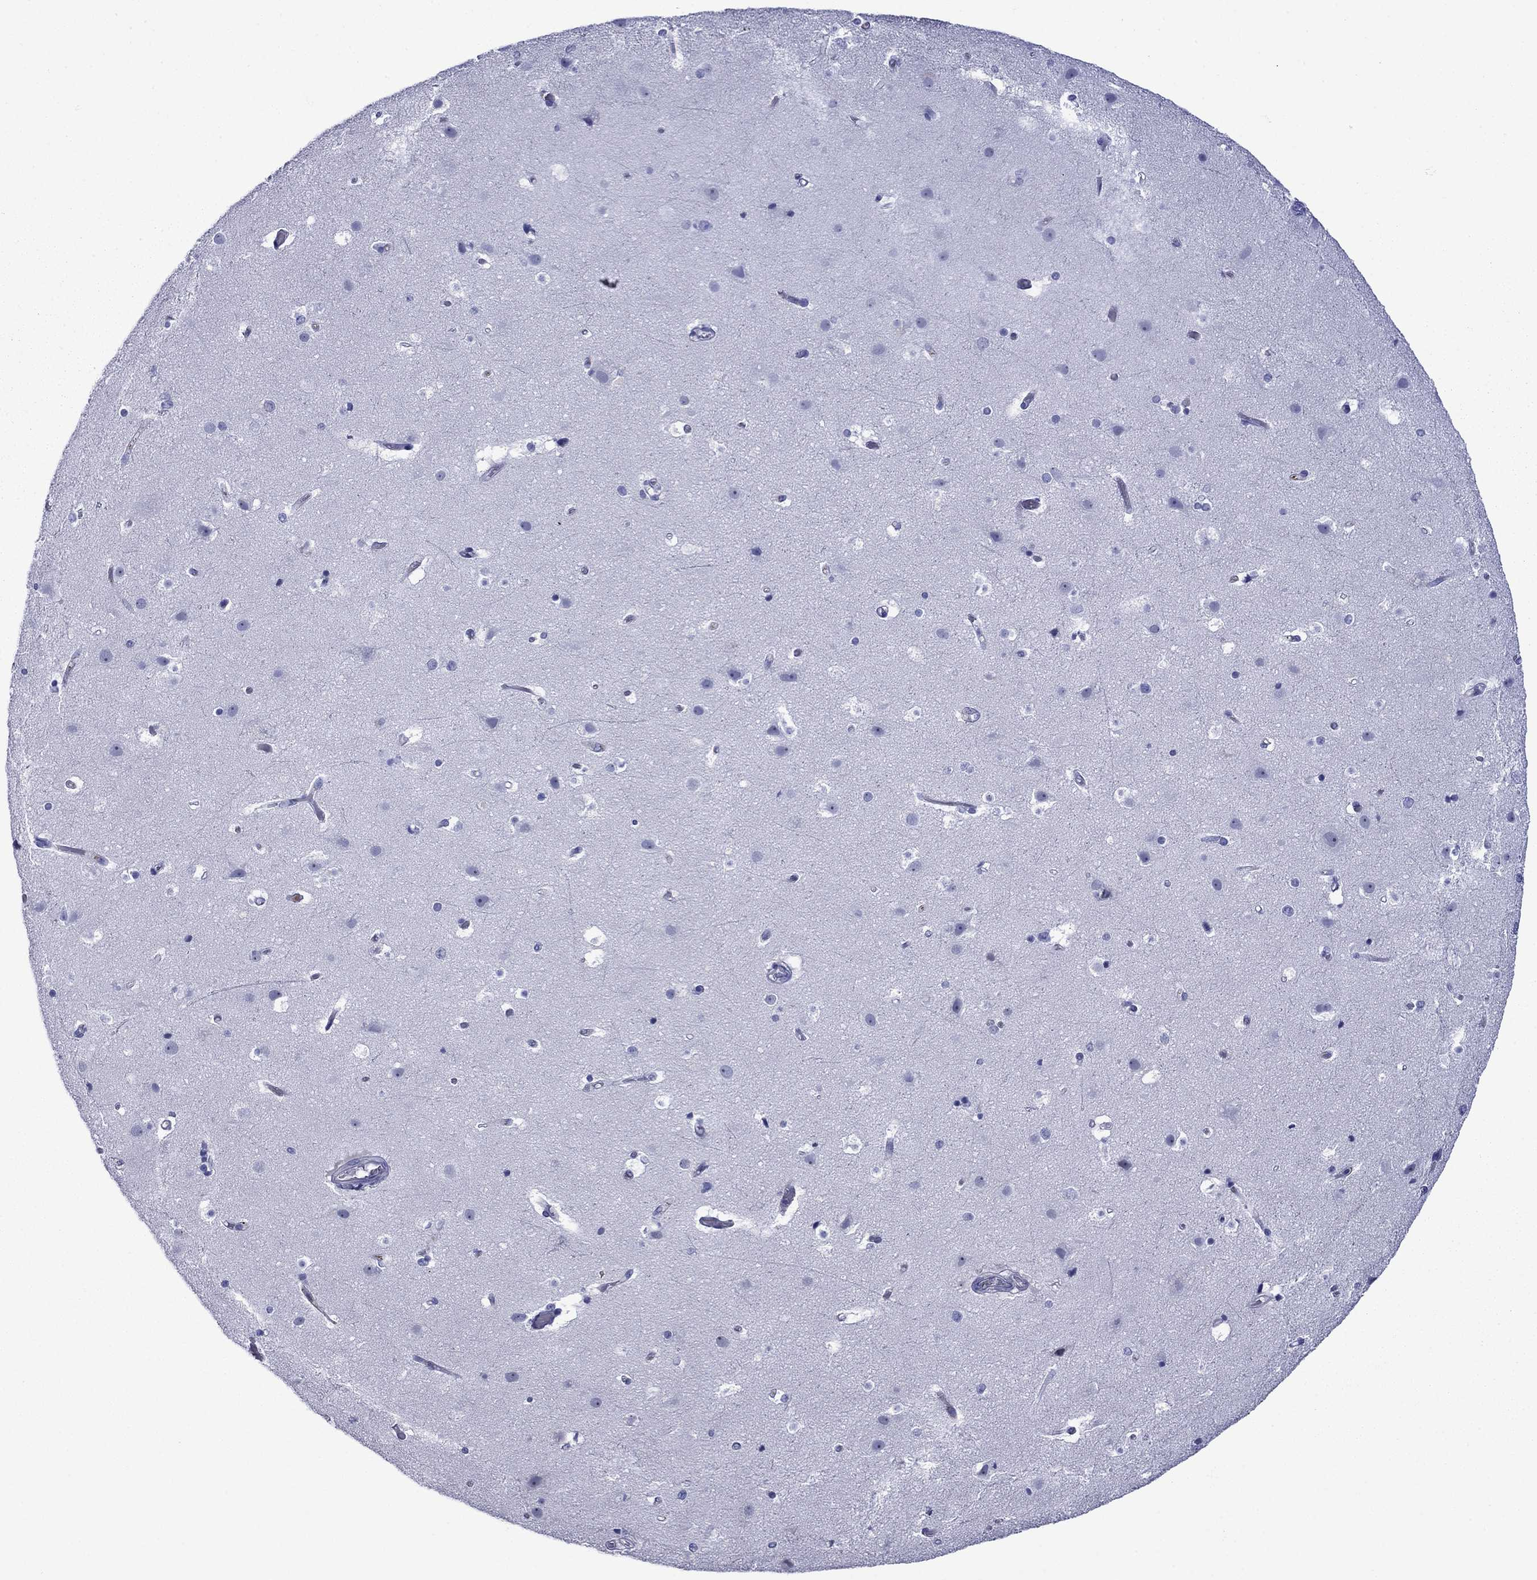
{"staining": {"intensity": "negative", "quantity": "none", "location": "none"}, "tissue": "cerebral cortex", "cell_type": "Endothelial cells", "image_type": "normal", "snomed": [{"axis": "morphology", "description": "Normal tissue, NOS"}, {"axis": "topography", "description": "Cerebral cortex"}], "caption": "High magnification brightfield microscopy of normal cerebral cortex stained with DAB (brown) and counterstained with hematoxylin (blue): endothelial cells show no significant expression. (Immunohistochemistry (ihc), brightfield microscopy, high magnification).", "gene": "APOA2", "patient": {"sex": "female", "age": 52}}